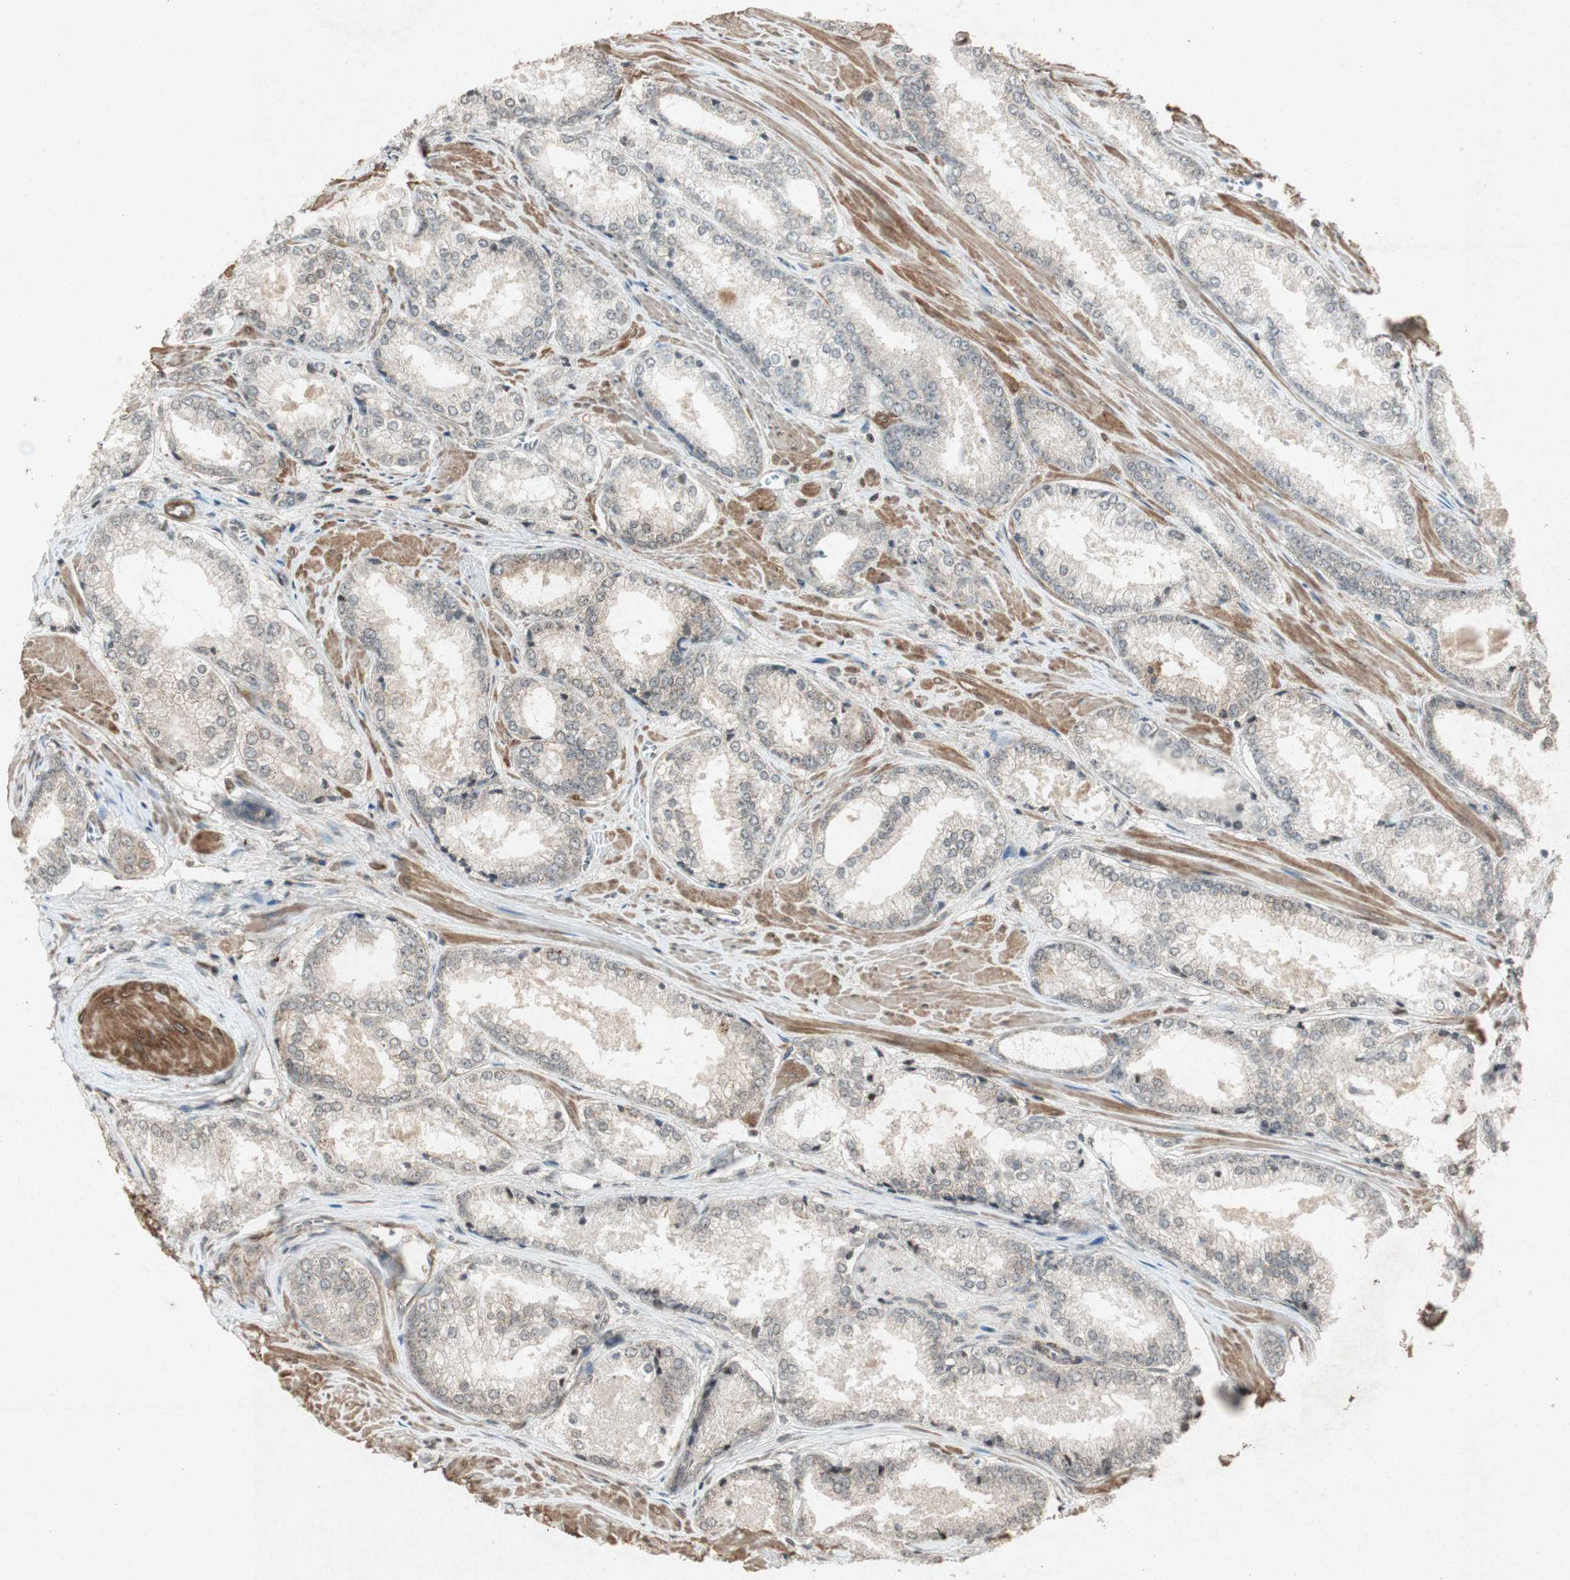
{"staining": {"intensity": "negative", "quantity": "none", "location": "none"}, "tissue": "prostate cancer", "cell_type": "Tumor cells", "image_type": "cancer", "snomed": [{"axis": "morphology", "description": "Adenocarcinoma, Low grade"}, {"axis": "topography", "description": "Prostate"}], "caption": "Immunohistochemical staining of human low-grade adenocarcinoma (prostate) exhibits no significant staining in tumor cells. (DAB (3,3'-diaminobenzidine) IHC with hematoxylin counter stain).", "gene": "PRKG1", "patient": {"sex": "male", "age": 64}}